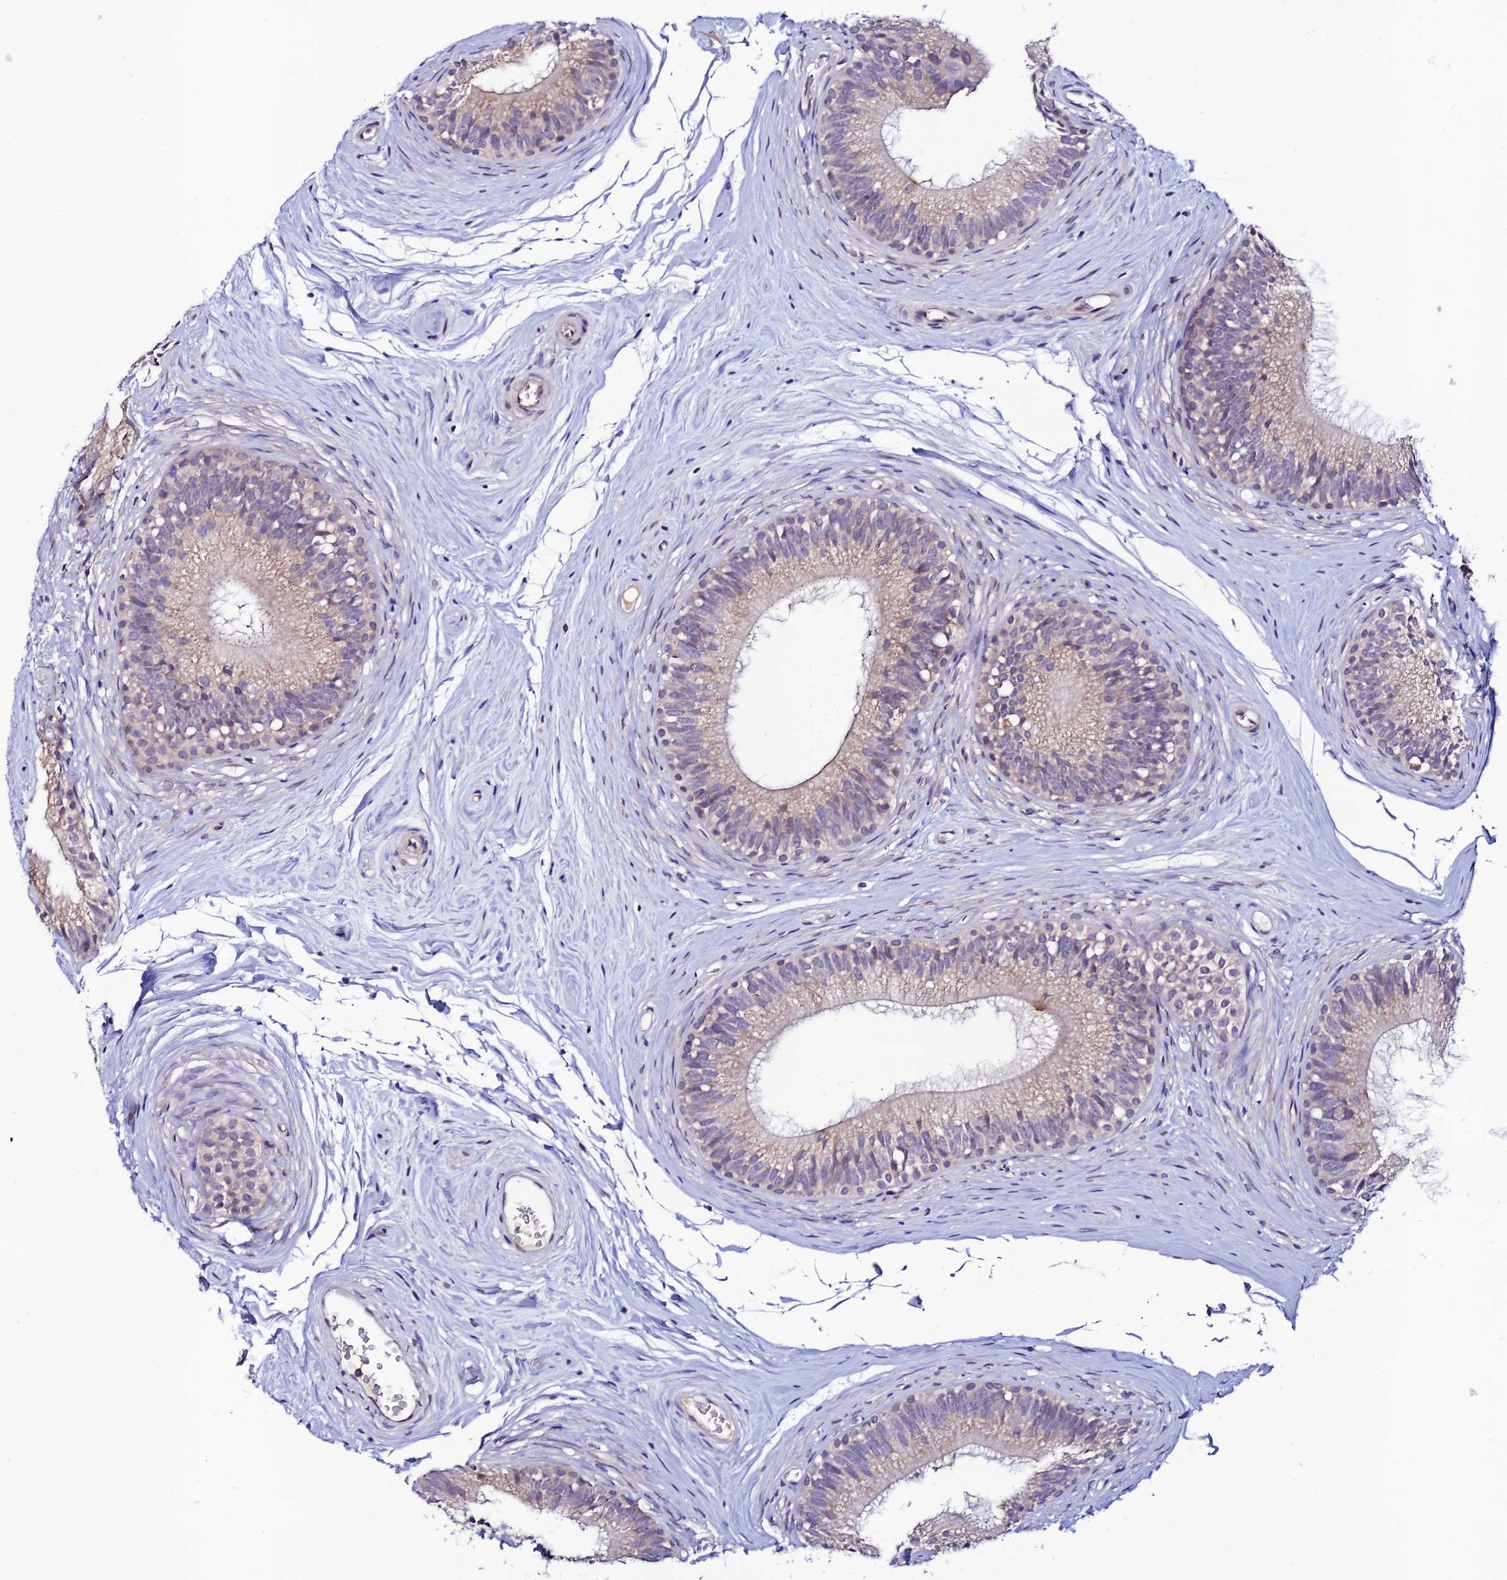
{"staining": {"intensity": "weak", "quantity": "<25%", "location": "cytoplasmic/membranous,nuclear"}, "tissue": "epididymis", "cell_type": "Glandular cells", "image_type": "normal", "snomed": [{"axis": "morphology", "description": "Normal tissue, NOS"}, {"axis": "topography", "description": "Epididymis"}], "caption": "The histopathology image demonstrates no significant expression in glandular cells of epididymis.", "gene": "FZD8", "patient": {"sex": "male", "age": 33}}